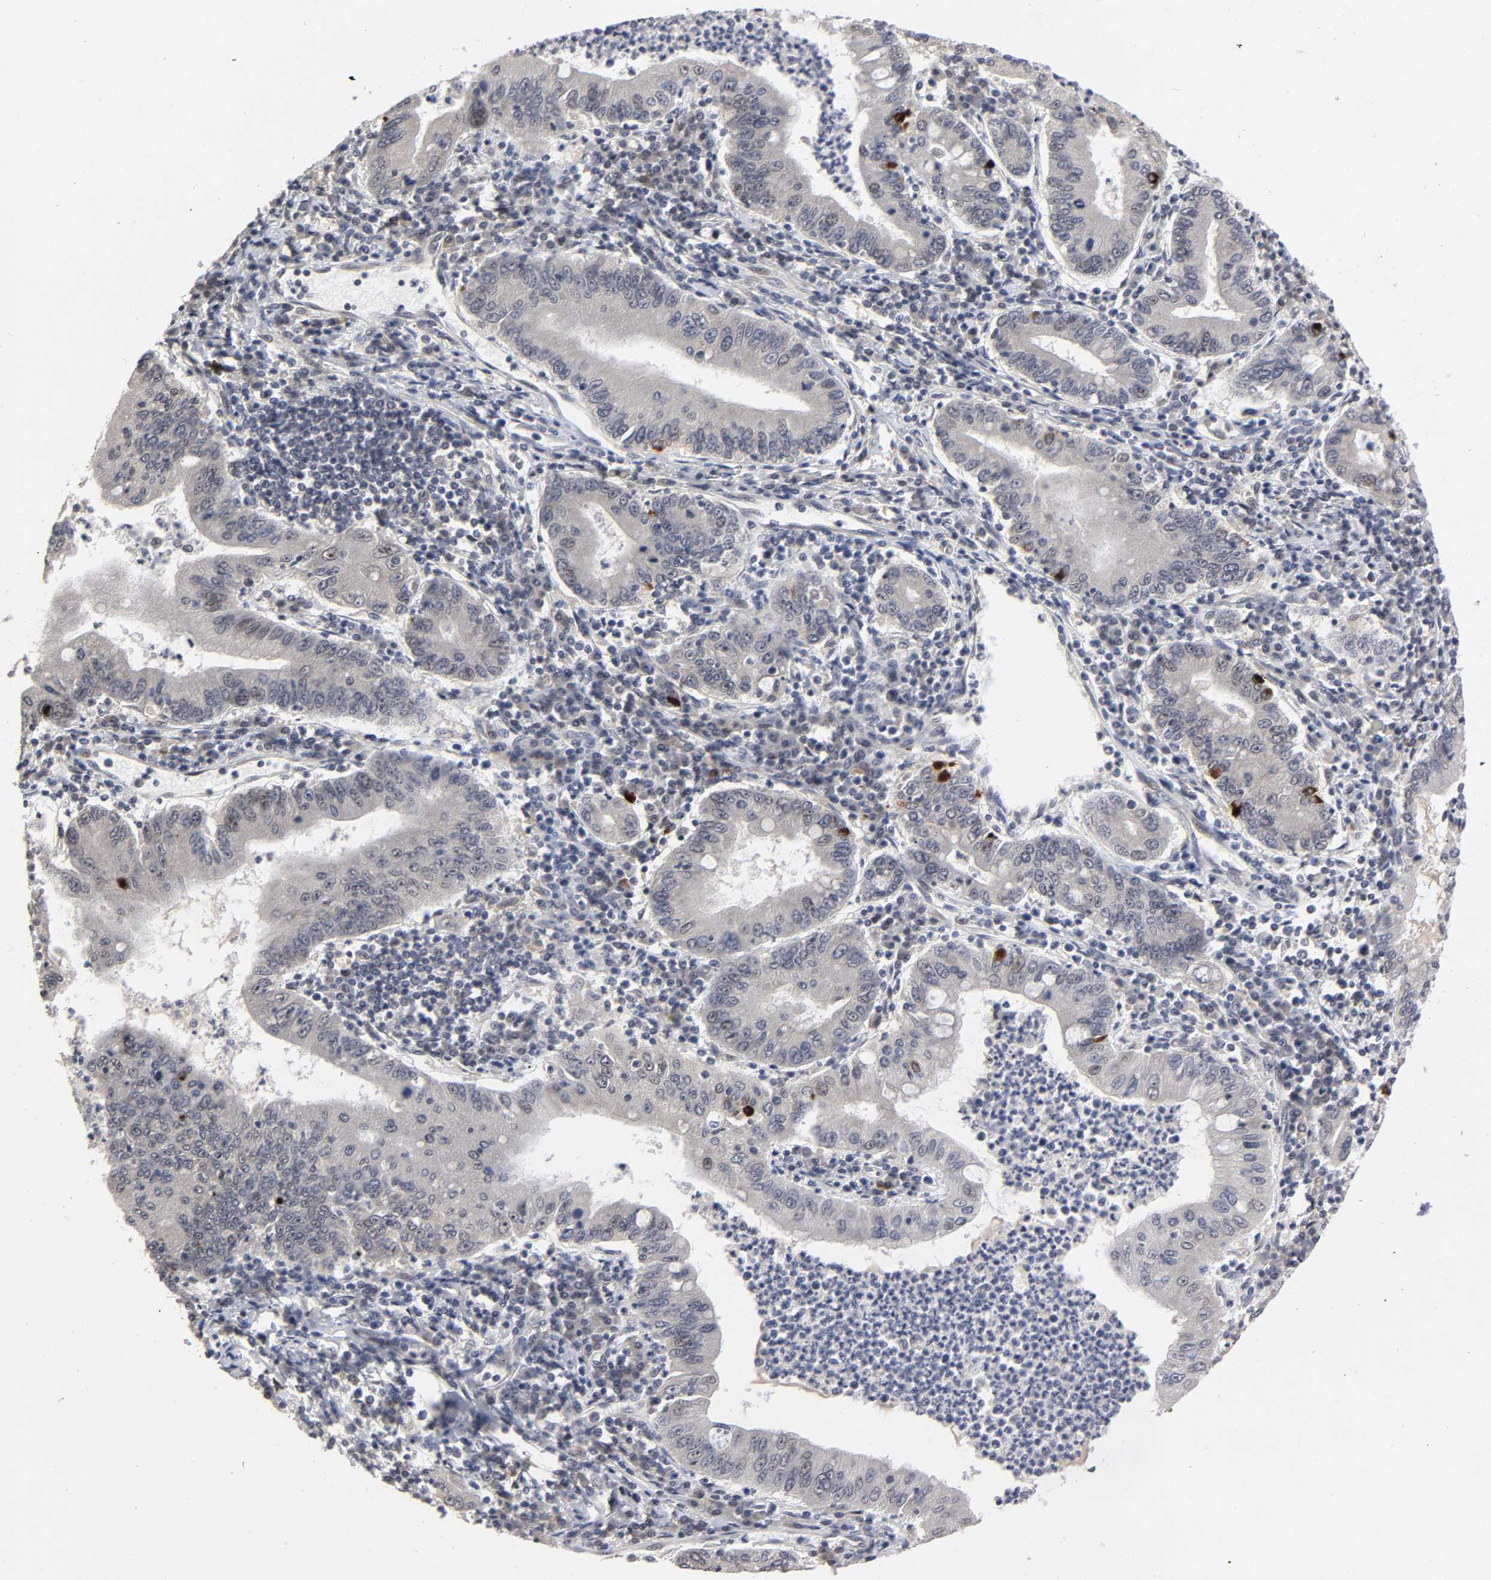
{"staining": {"intensity": "weak", "quantity": "<25%", "location": "nuclear"}, "tissue": "stomach cancer", "cell_type": "Tumor cells", "image_type": "cancer", "snomed": [{"axis": "morphology", "description": "Normal tissue, NOS"}, {"axis": "morphology", "description": "Adenocarcinoma, NOS"}, {"axis": "topography", "description": "Esophagus"}, {"axis": "topography", "description": "Stomach, upper"}, {"axis": "topography", "description": "Peripheral nerve tissue"}], "caption": "A histopathology image of stomach cancer stained for a protein shows no brown staining in tumor cells.", "gene": "ZKSCAN8", "patient": {"sex": "male", "age": 62}}